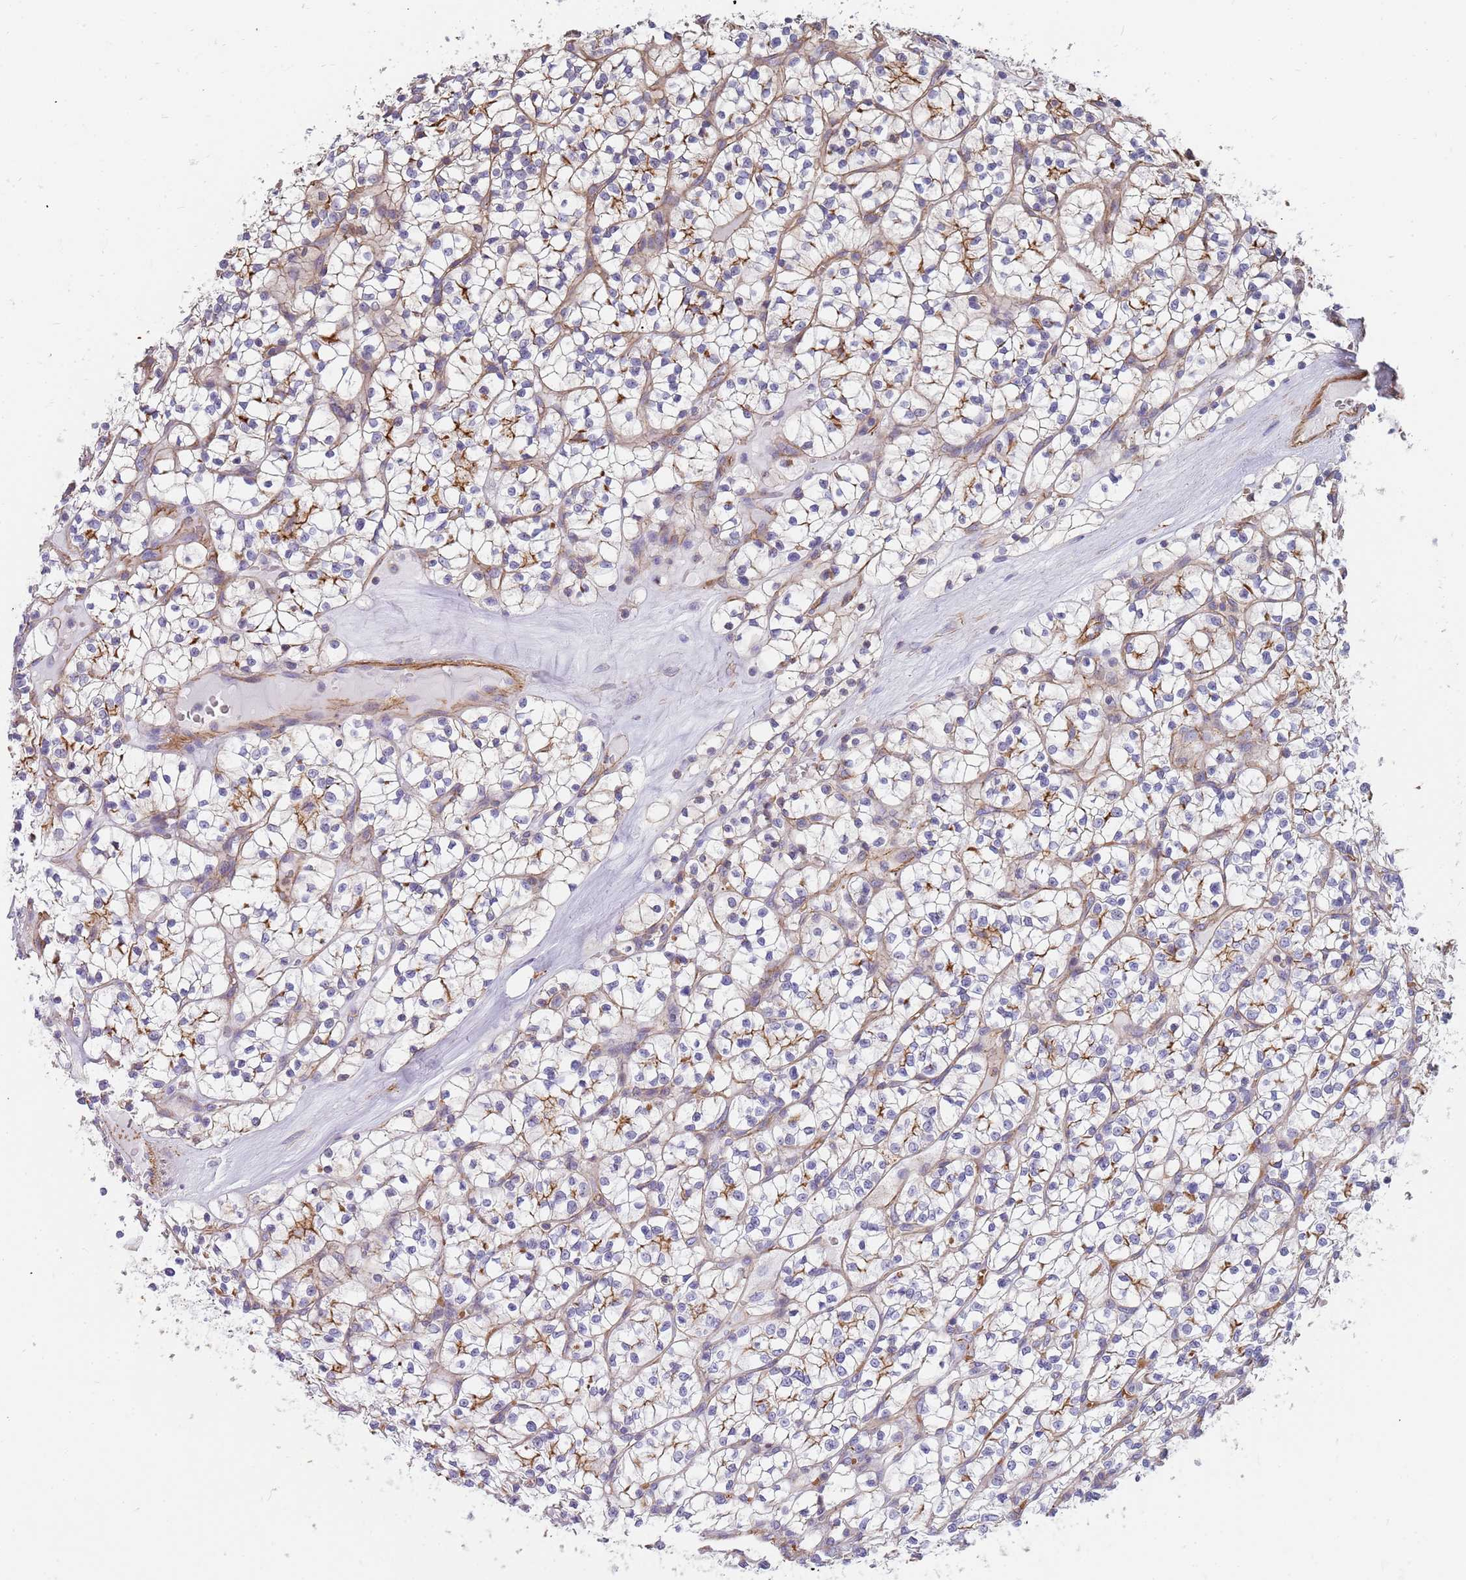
{"staining": {"intensity": "moderate", "quantity": "<25%", "location": "cytoplasmic/membranous"}, "tissue": "renal cancer", "cell_type": "Tumor cells", "image_type": "cancer", "snomed": [{"axis": "morphology", "description": "Adenocarcinoma, NOS"}, {"axis": "topography", "description": "Kidney"}], "caption": "Immunohistochemical staining of adenocarcinoma (renal) displays moderate cytoplasmic/membranous protein positivity in approximately <25% of tumor cells.", "gene": "GFRAL", "patient": {"sex": "female", "age": 64}}